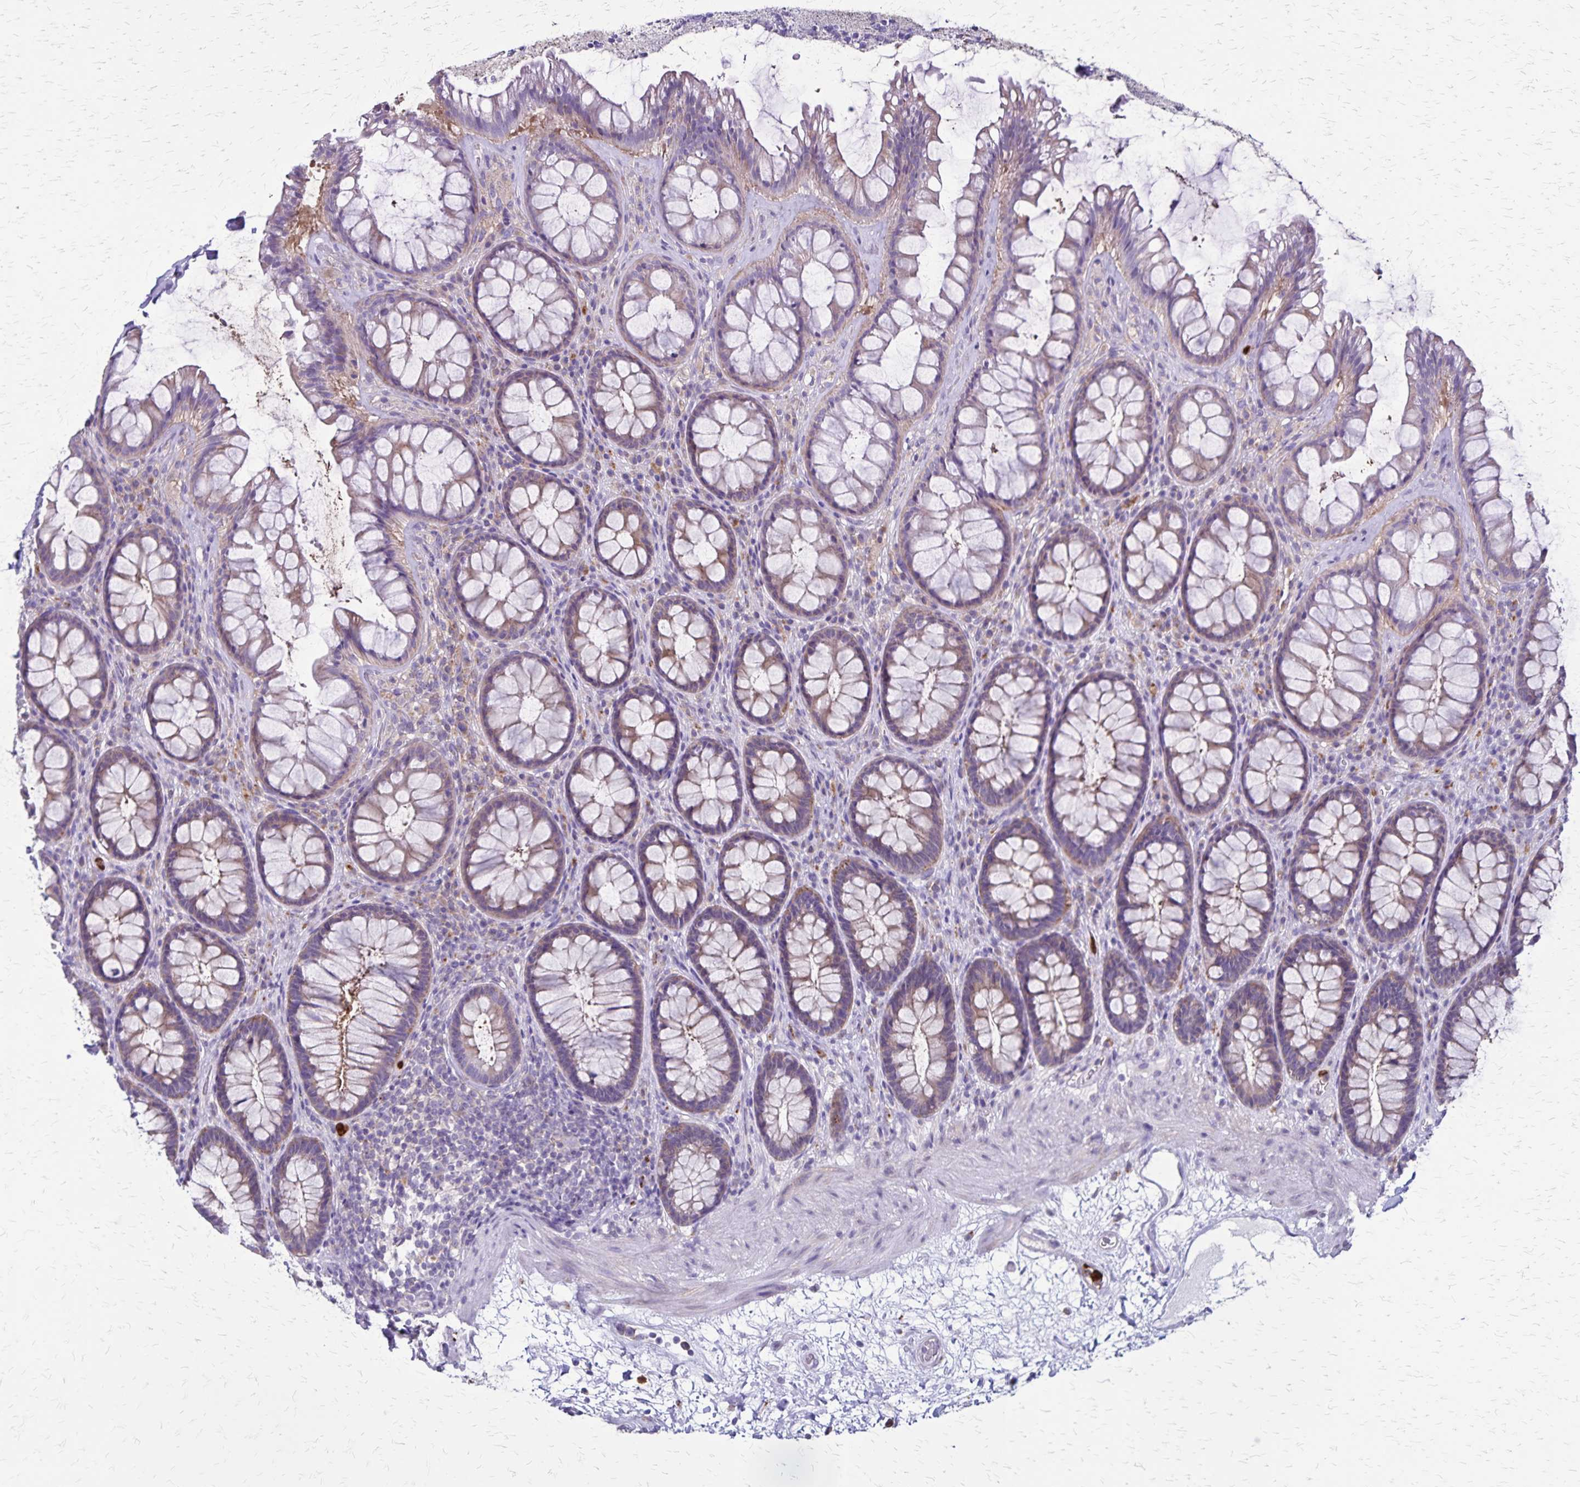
{"staining": {"intensity": "weak", "quantity": "25%-75%", "location": "cytoplasmic/membranous"}, "tissue": "rectum", "cell_type": "Glandular cells", "image_type": "normal", "snomed": [{"axis": "morphology", "description": "Normal tissue, NOS"}, {"axis": "topography", "description": "Rectum"}], "caption": "IHC (DAB (3,3'-diaminobenzidine)) staining of unremarkable human rectum demonstrates weak cytoplasmic/membranous protein staining in approximately 25%-75% of glandular cells. (DAB IHC with brightfield microscopy, high magnification).", "gene": "ULBP3", "patient": {"sex": "male", "age": 72}}